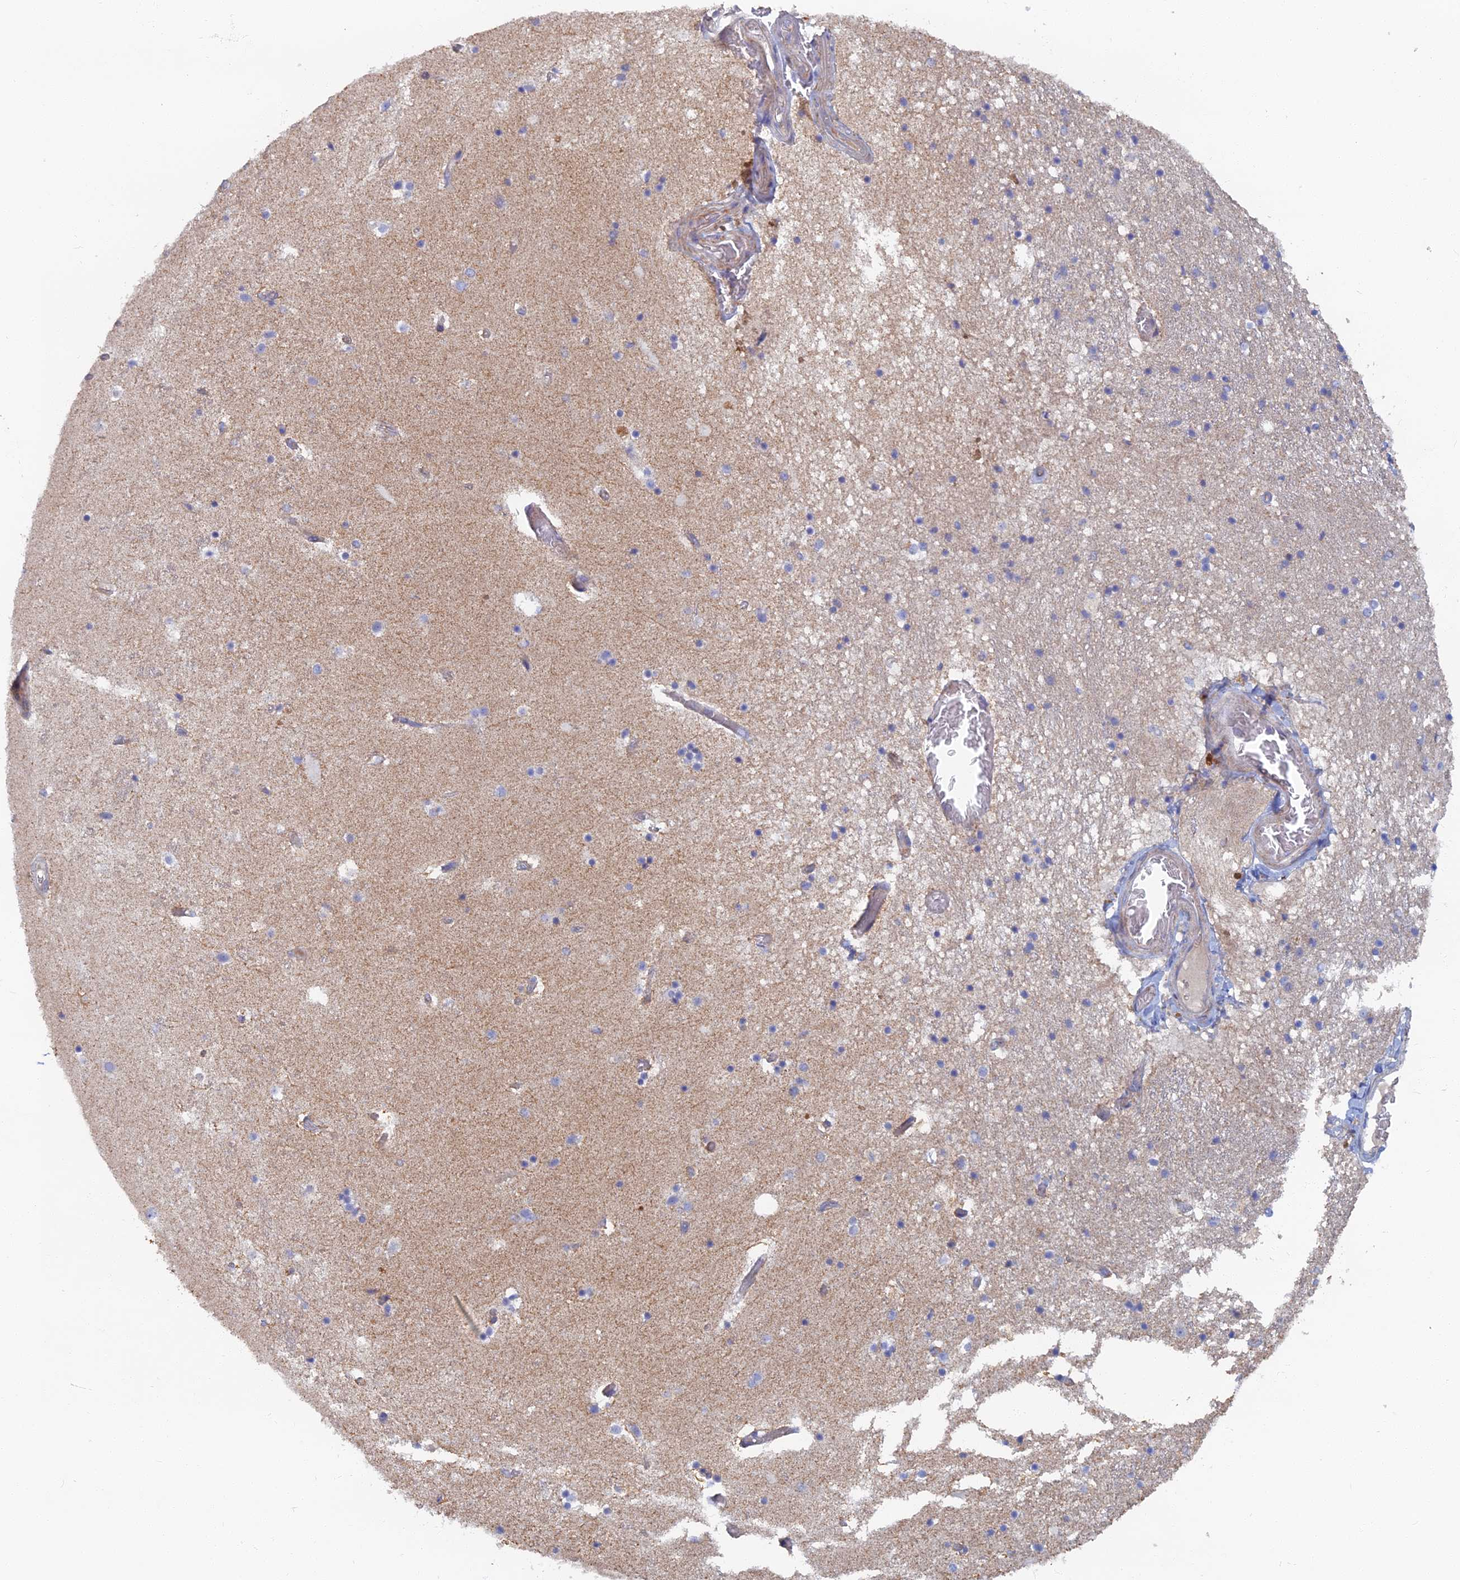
{"staining": {"intensity": "weak", "quantity": "<25%", "location": "cytoplasmic/membranous"}, "tissue": "hippocampus", "cell_type": "Glial cells", "image_type": "normal", "snomed": [{"axis": "morphology", "description": "Normal tissue, NOS"}, {"axis": "topography", "description": "Hippocampus"}], "caption": "Histopathology image shows no protein staining in glial cells of normal hippocampus. (Stains: DAB (3,3'-diaminobenzidine) IHC with hematoxylin counter stain, Microscopy: brightfield microscopy at high magnification).", "gene": "TMEM44", "patient": {"sex": "female", "age": 52}}